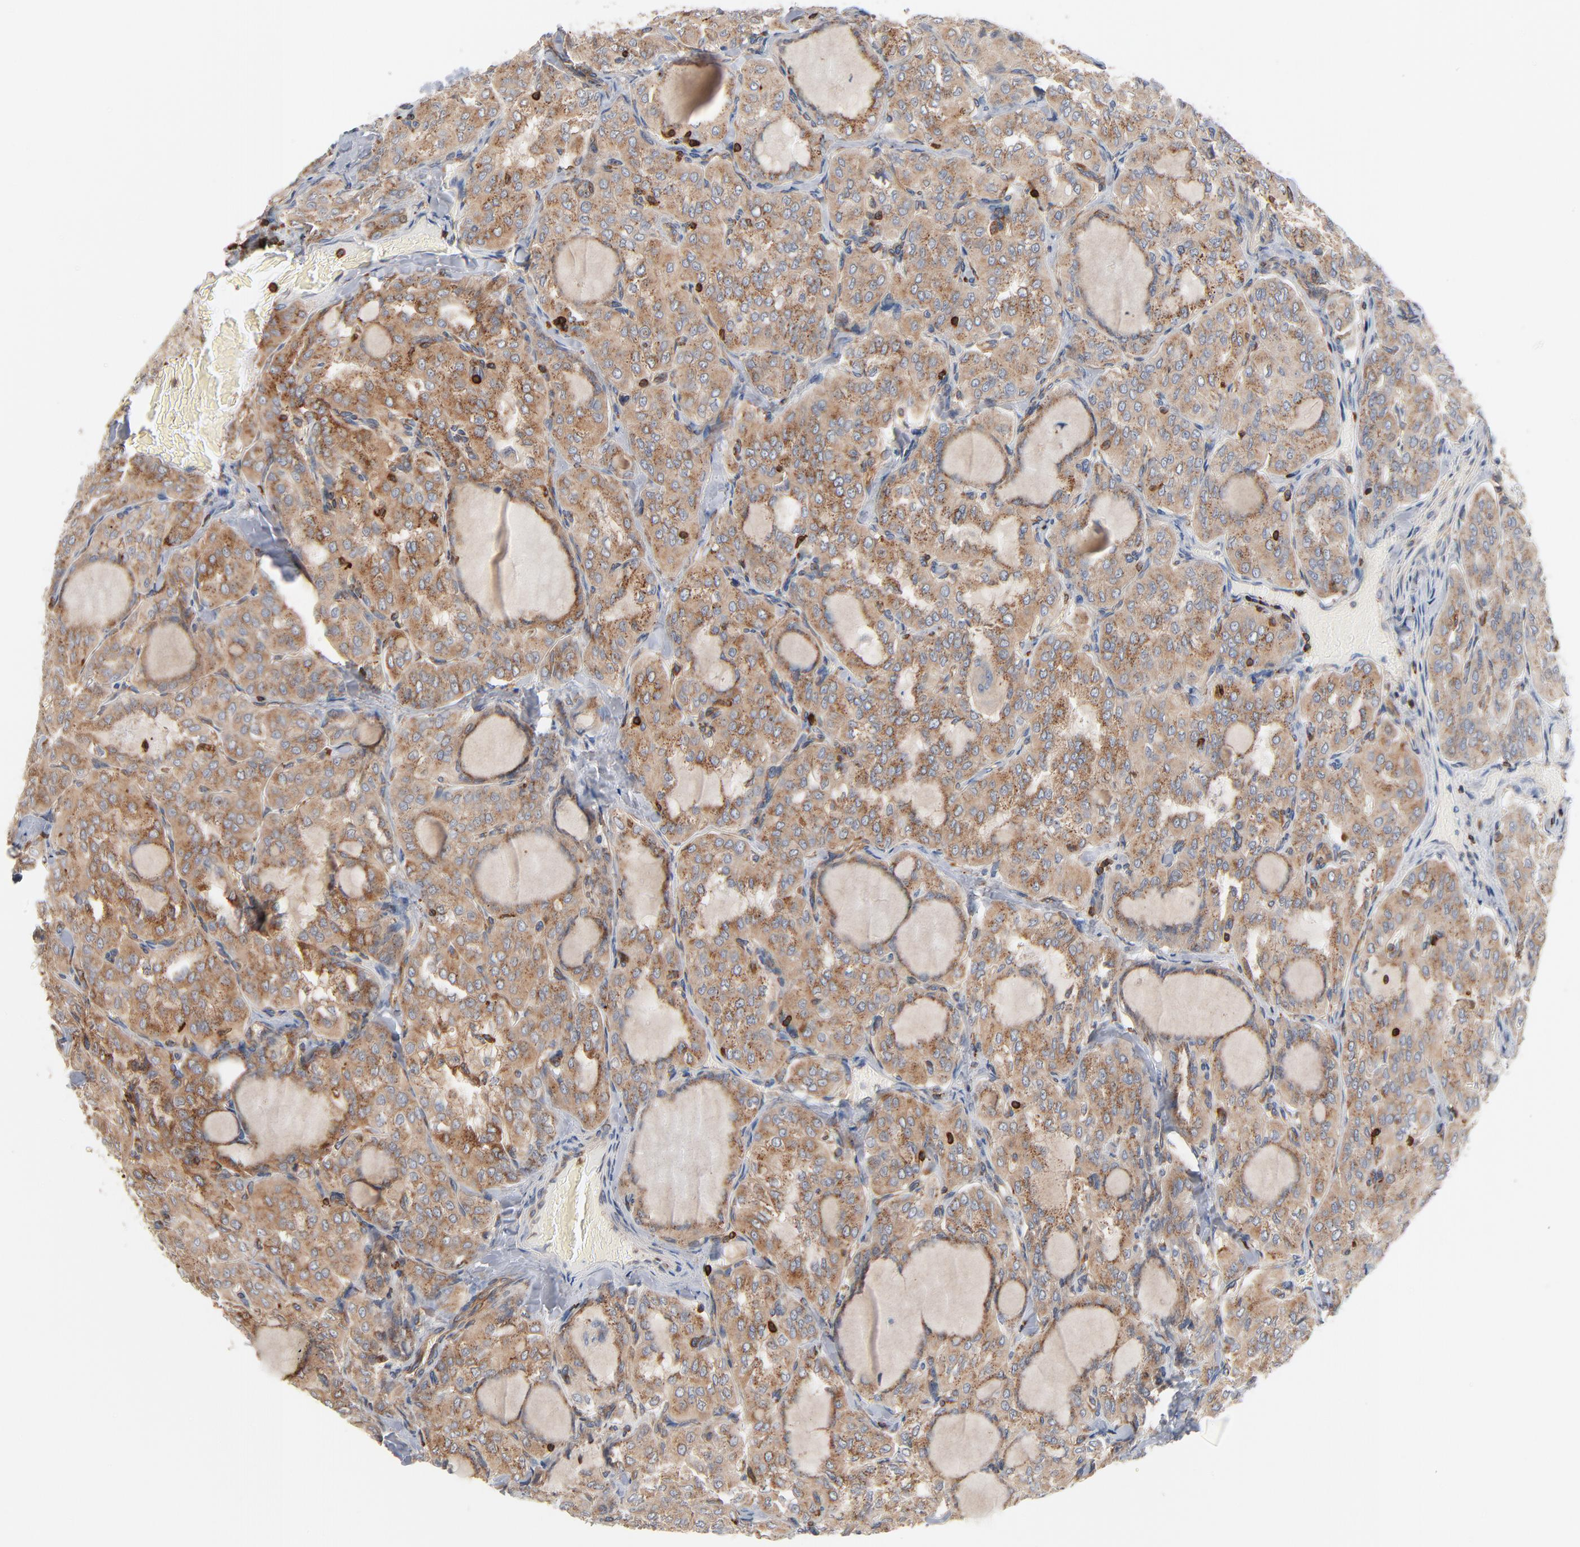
{"staining": {"intensity": "moderate", "quantity": ">75%", "location": "cytoplasmic/membranous"}, "tissue": "thyroid cancer", "cell_type": "Tumor cells", "image_type": "cancer", "snomed": [{"axis": "morphology", "description": "Papillary adenocarcinoma, NOS"}, {"axis": "topography", "description": "Thyroid gland"}], "caption": "Human thyroid cancer stained with a protein marker shows moderate staining in tumor cells.", "gene": "SH3KBP1", "patient": {"sex": "male", "age": 20}}